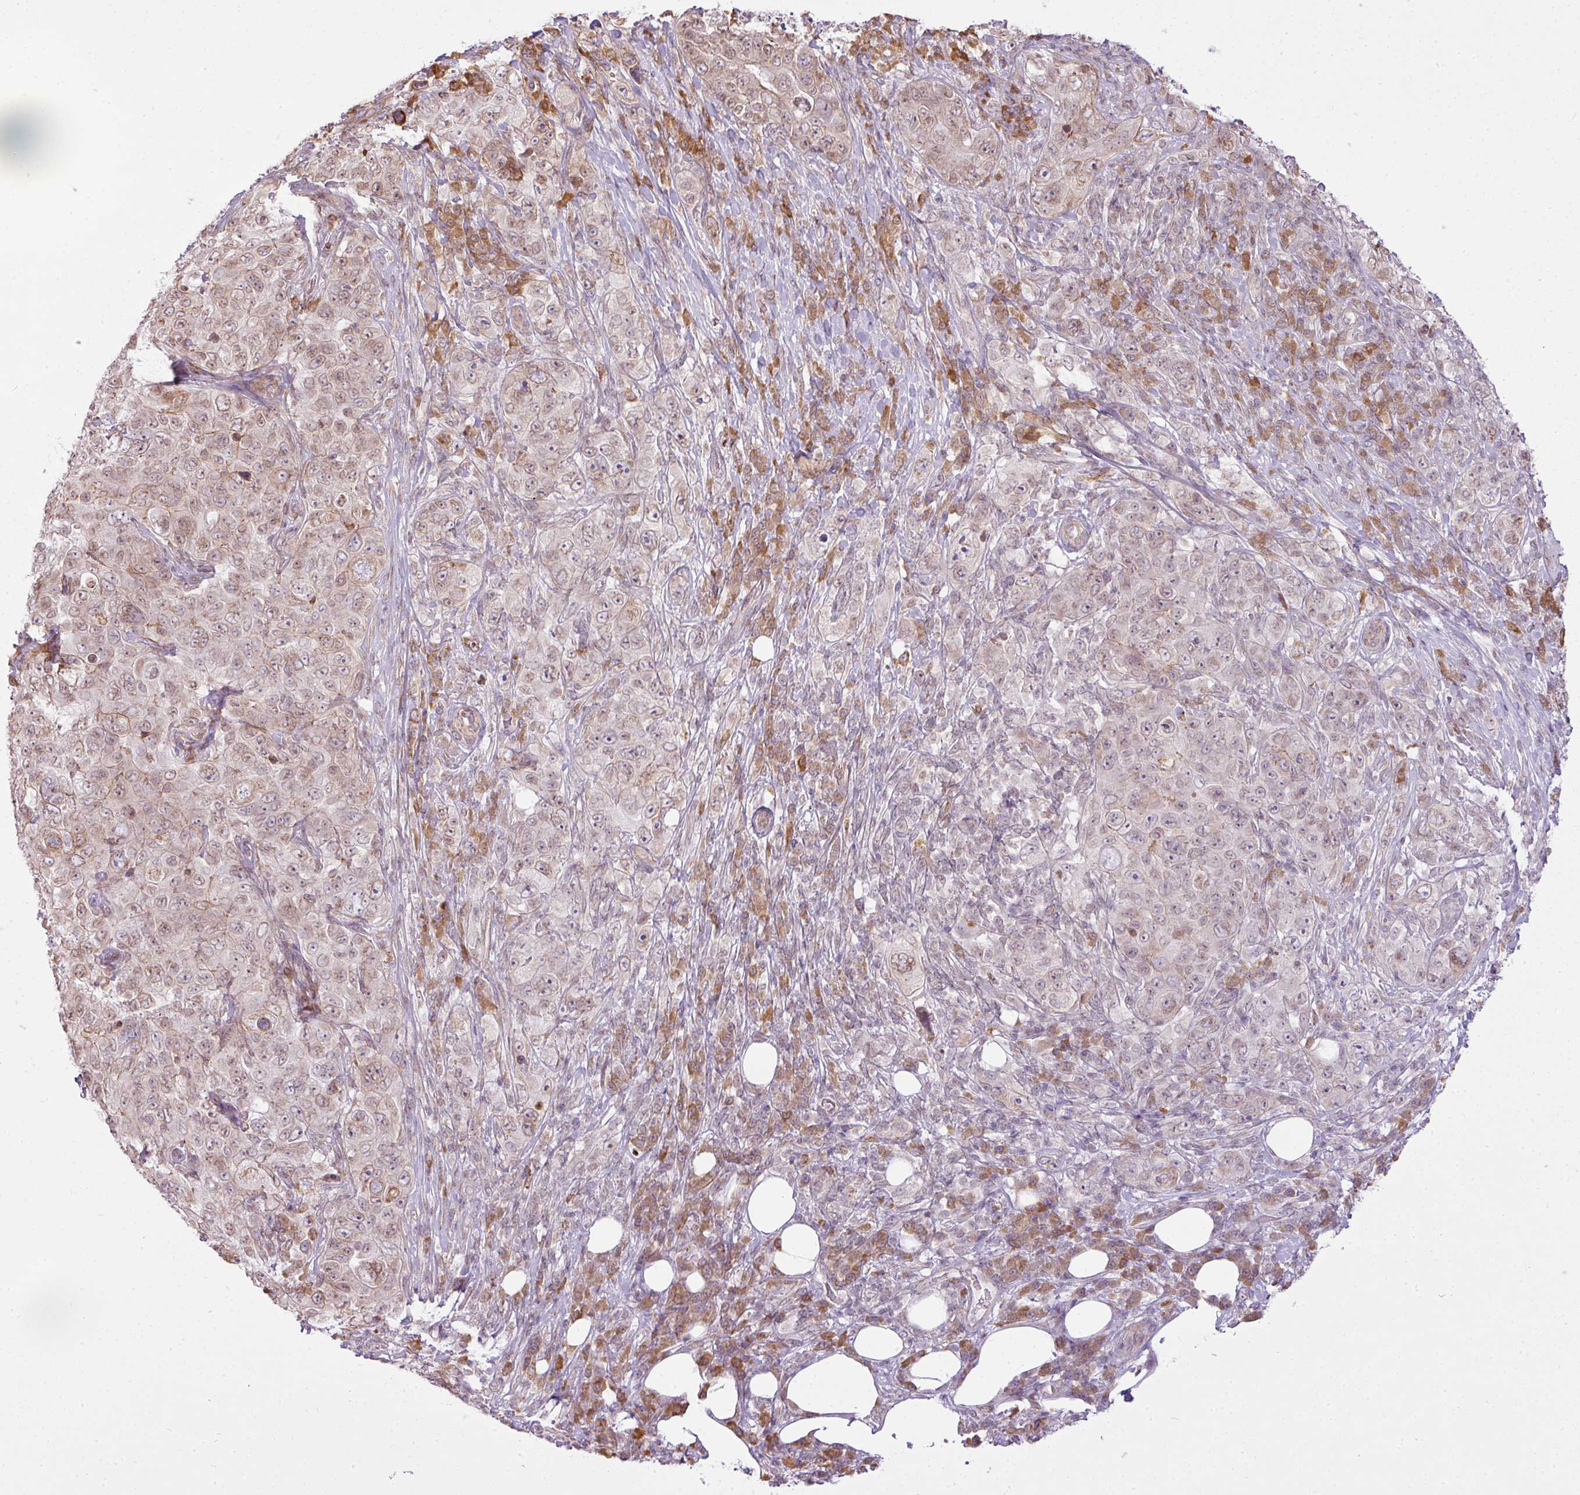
{"staining": {"intensity": "weak", "quantity": "25%-75%", "location": "nuclear"}, "tissue": "pancreatic cancer", "cell_type": "Tumor cells", "image_type": "cancer", "snomed": [{"axis": "morphology", "description": "Adenocarcinoma, NOS"}, {"axis": "topography", "description": "Pancreas"}], "caption": "Immunohistochemical staining of human adenocarcinoma (pancreatic) shows weak nuclear protein expression in about 25%-75% of tumor cells.", "gene": "COX18", "patient": {"sex": "male", "age": 68}}